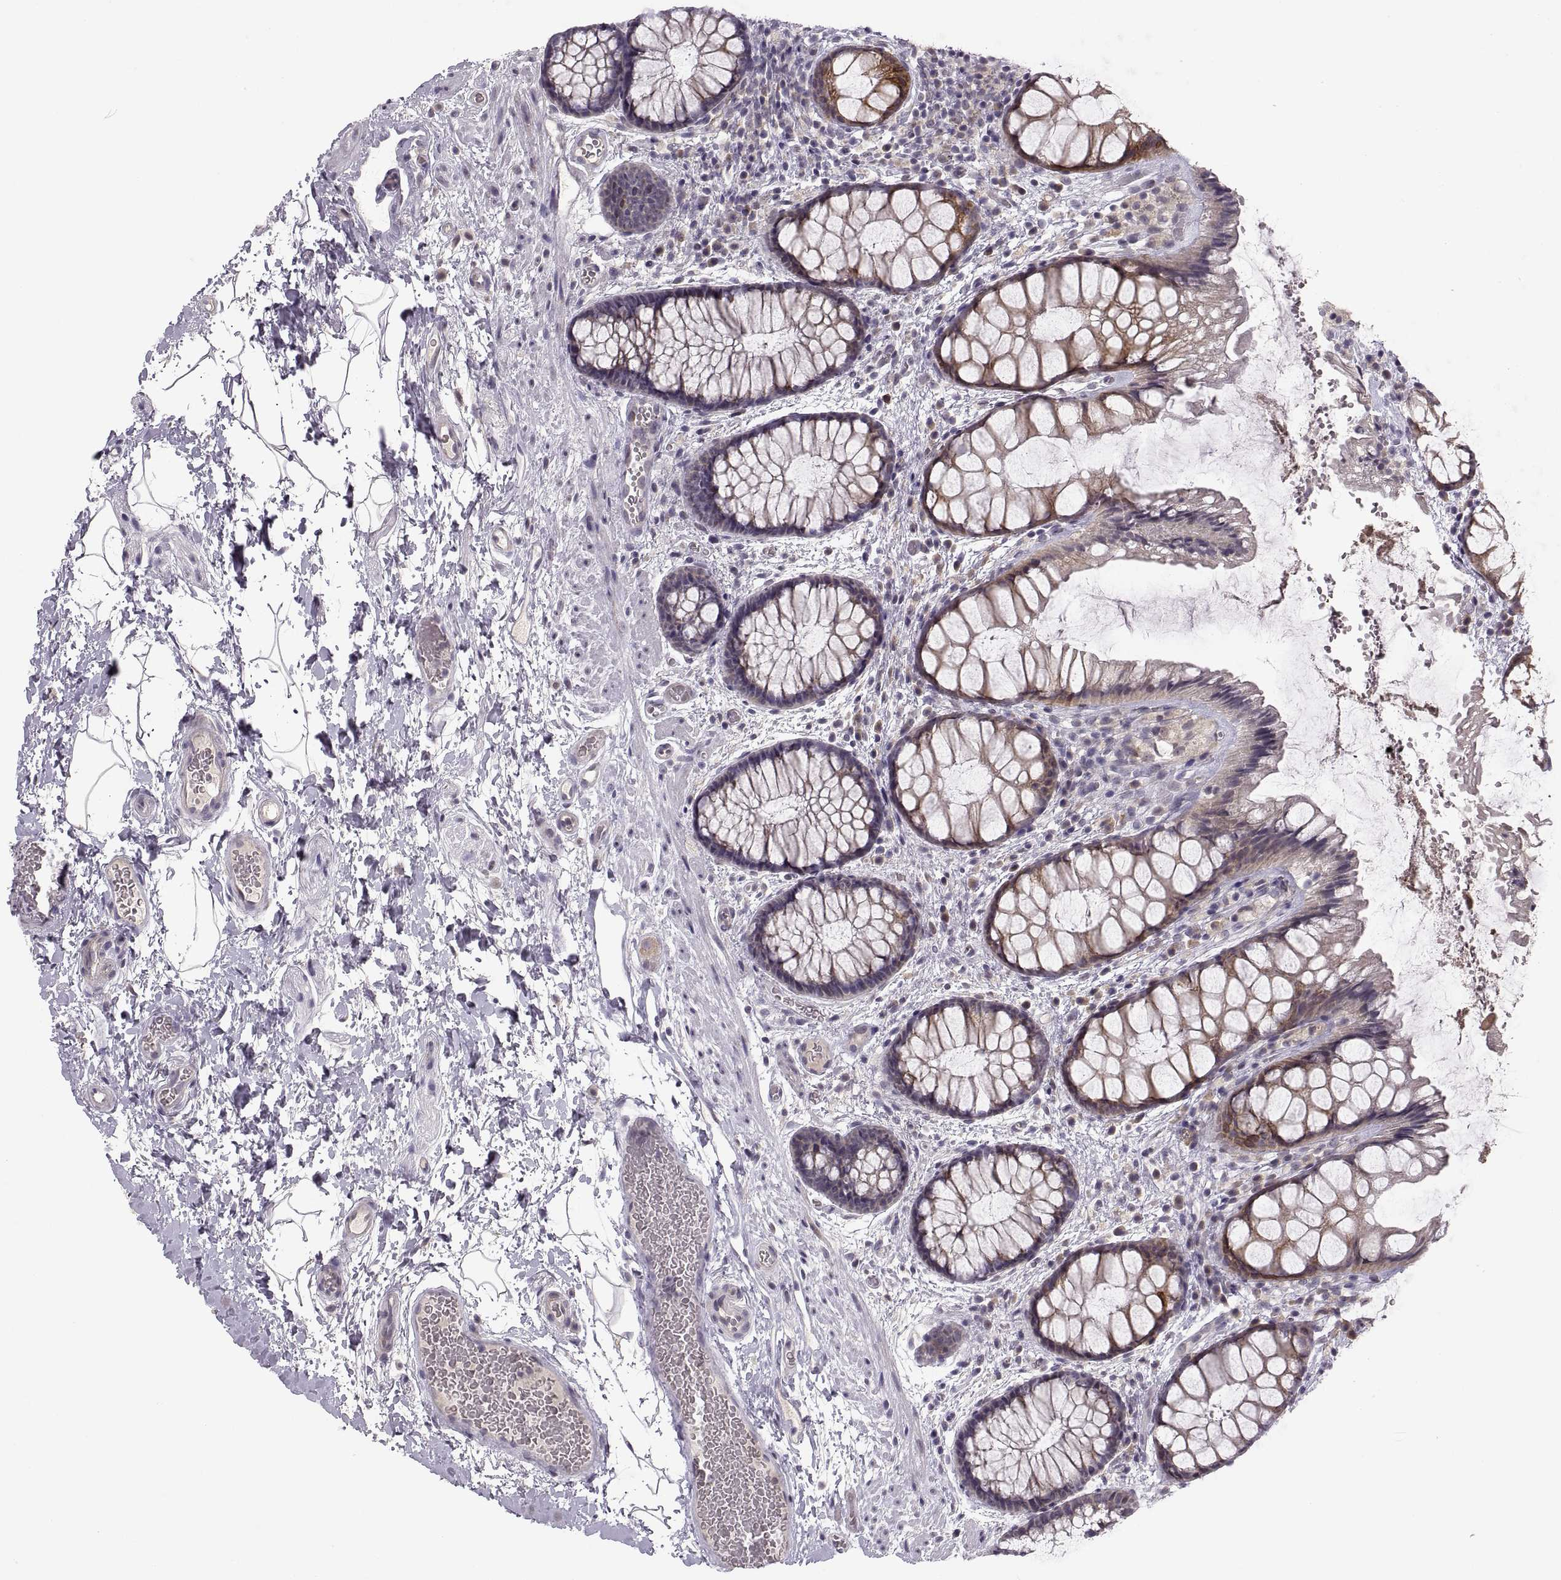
{"staining": {"intensity": "strong", "quantity": "25%-75%", "location": "cytoplasmic/membranous"}, "tissue": "rectum", "cell_type": "Glandular cells", "image_type": "normal", "snomed": [{"axis": "morphology", "description": "Normal tissue, NOS"}, {"axis": "topography", "description": "Rectum"}], "caption": "An image showing strong cytoplasmic/membranous positivity in about 25%-75% of glandular cells in benign rectum, as visualized by brown immunohistochemical staining.", "gene": "HMGCR", "patient": {"sex": "female", "age": 62}}